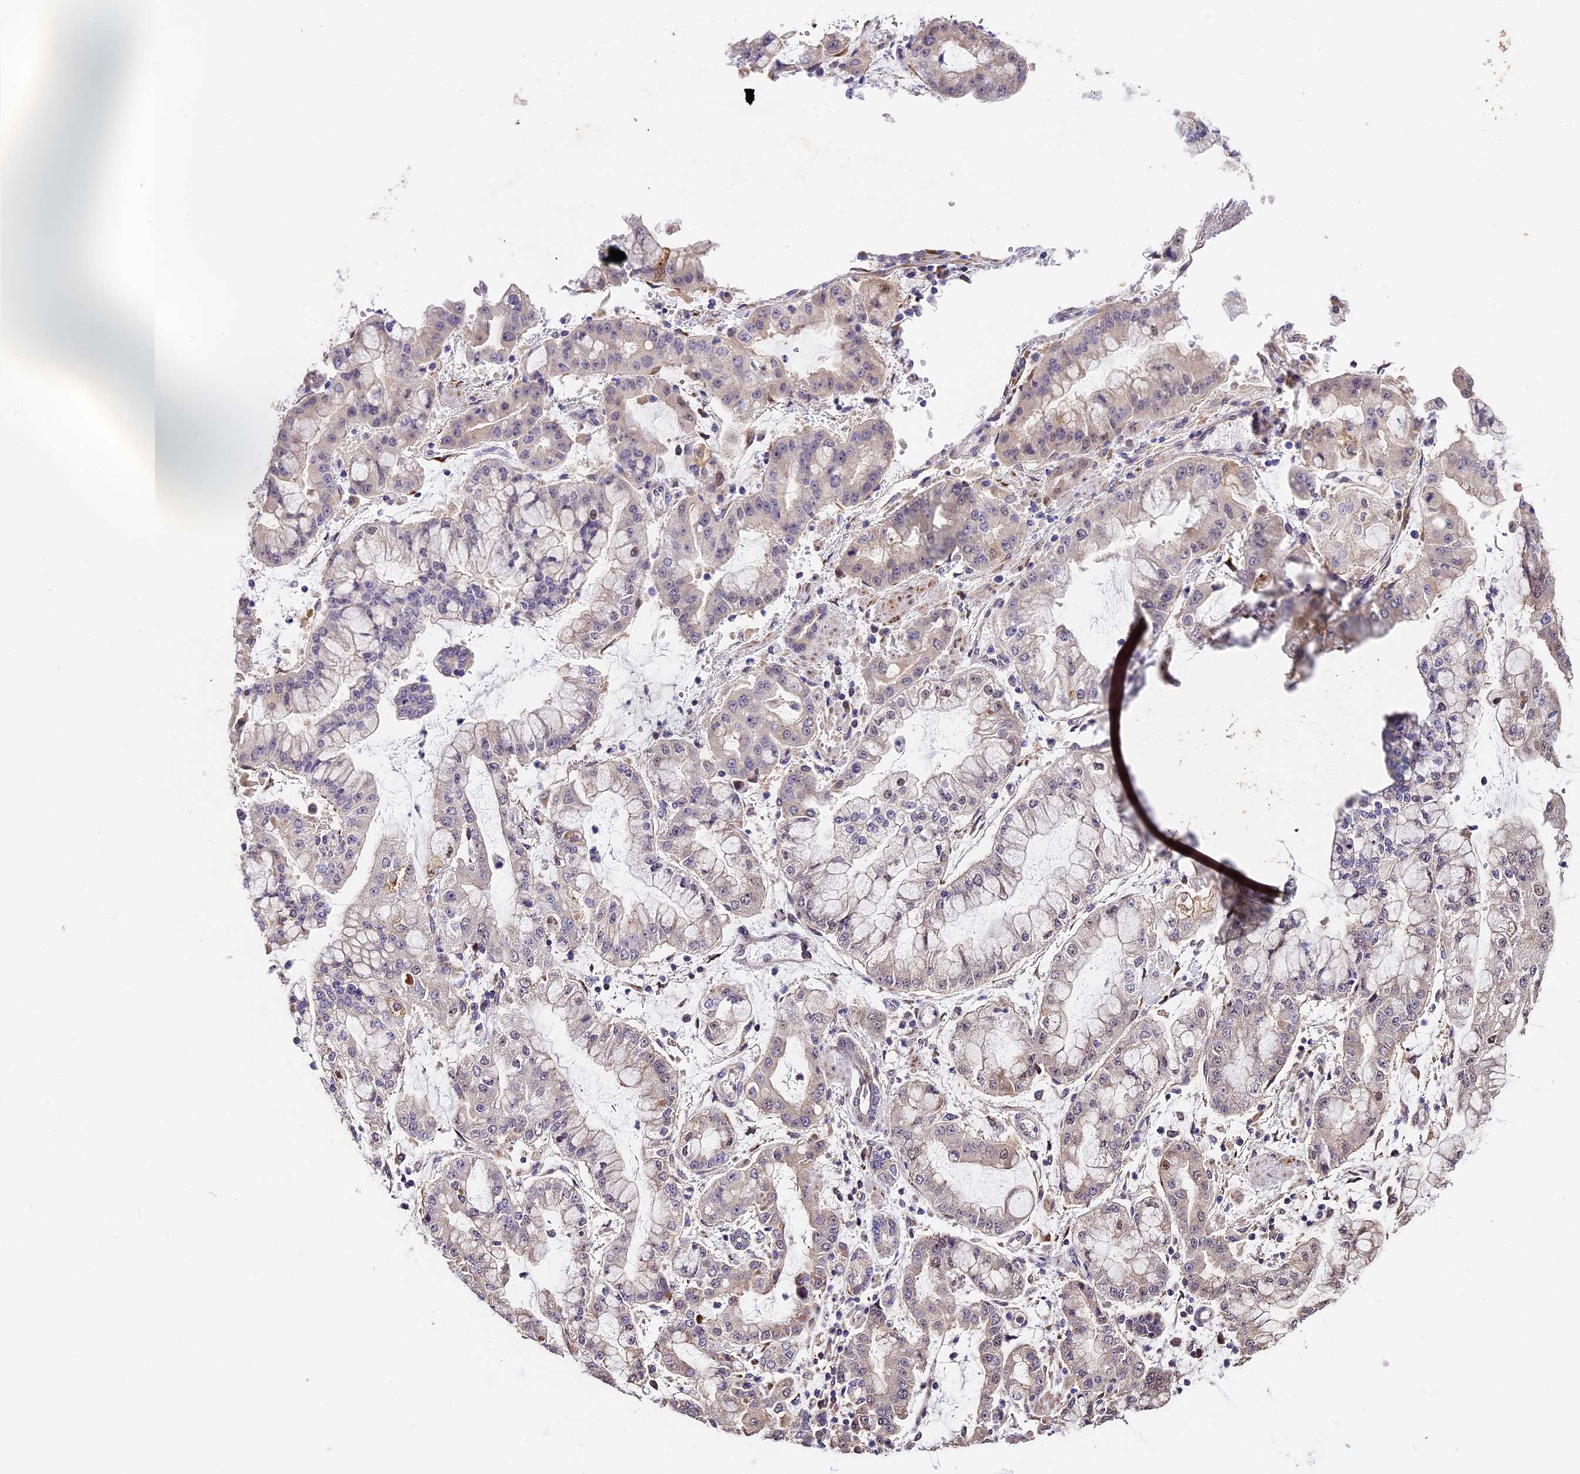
{"staining": {"intensity": "weak", "quantity": "<25%", "location": "cytoplasmic/membranous"}, "tissue": "stomach cancer", "cell_type": "Tumor cells", "image_type": "cancer", "snomed": [{"axis": "morphology", "description": "Adenocarcinoma, NOS"}, {"axis": "topography", "description": "Stomach"}], "caption": "Immunohistochemistry (IHC) of stomach adenocarcinoma demonstrates no staining in tumor cells.", "gene": "BSCL2", "patient": {"sex": "male", "age": 76}}